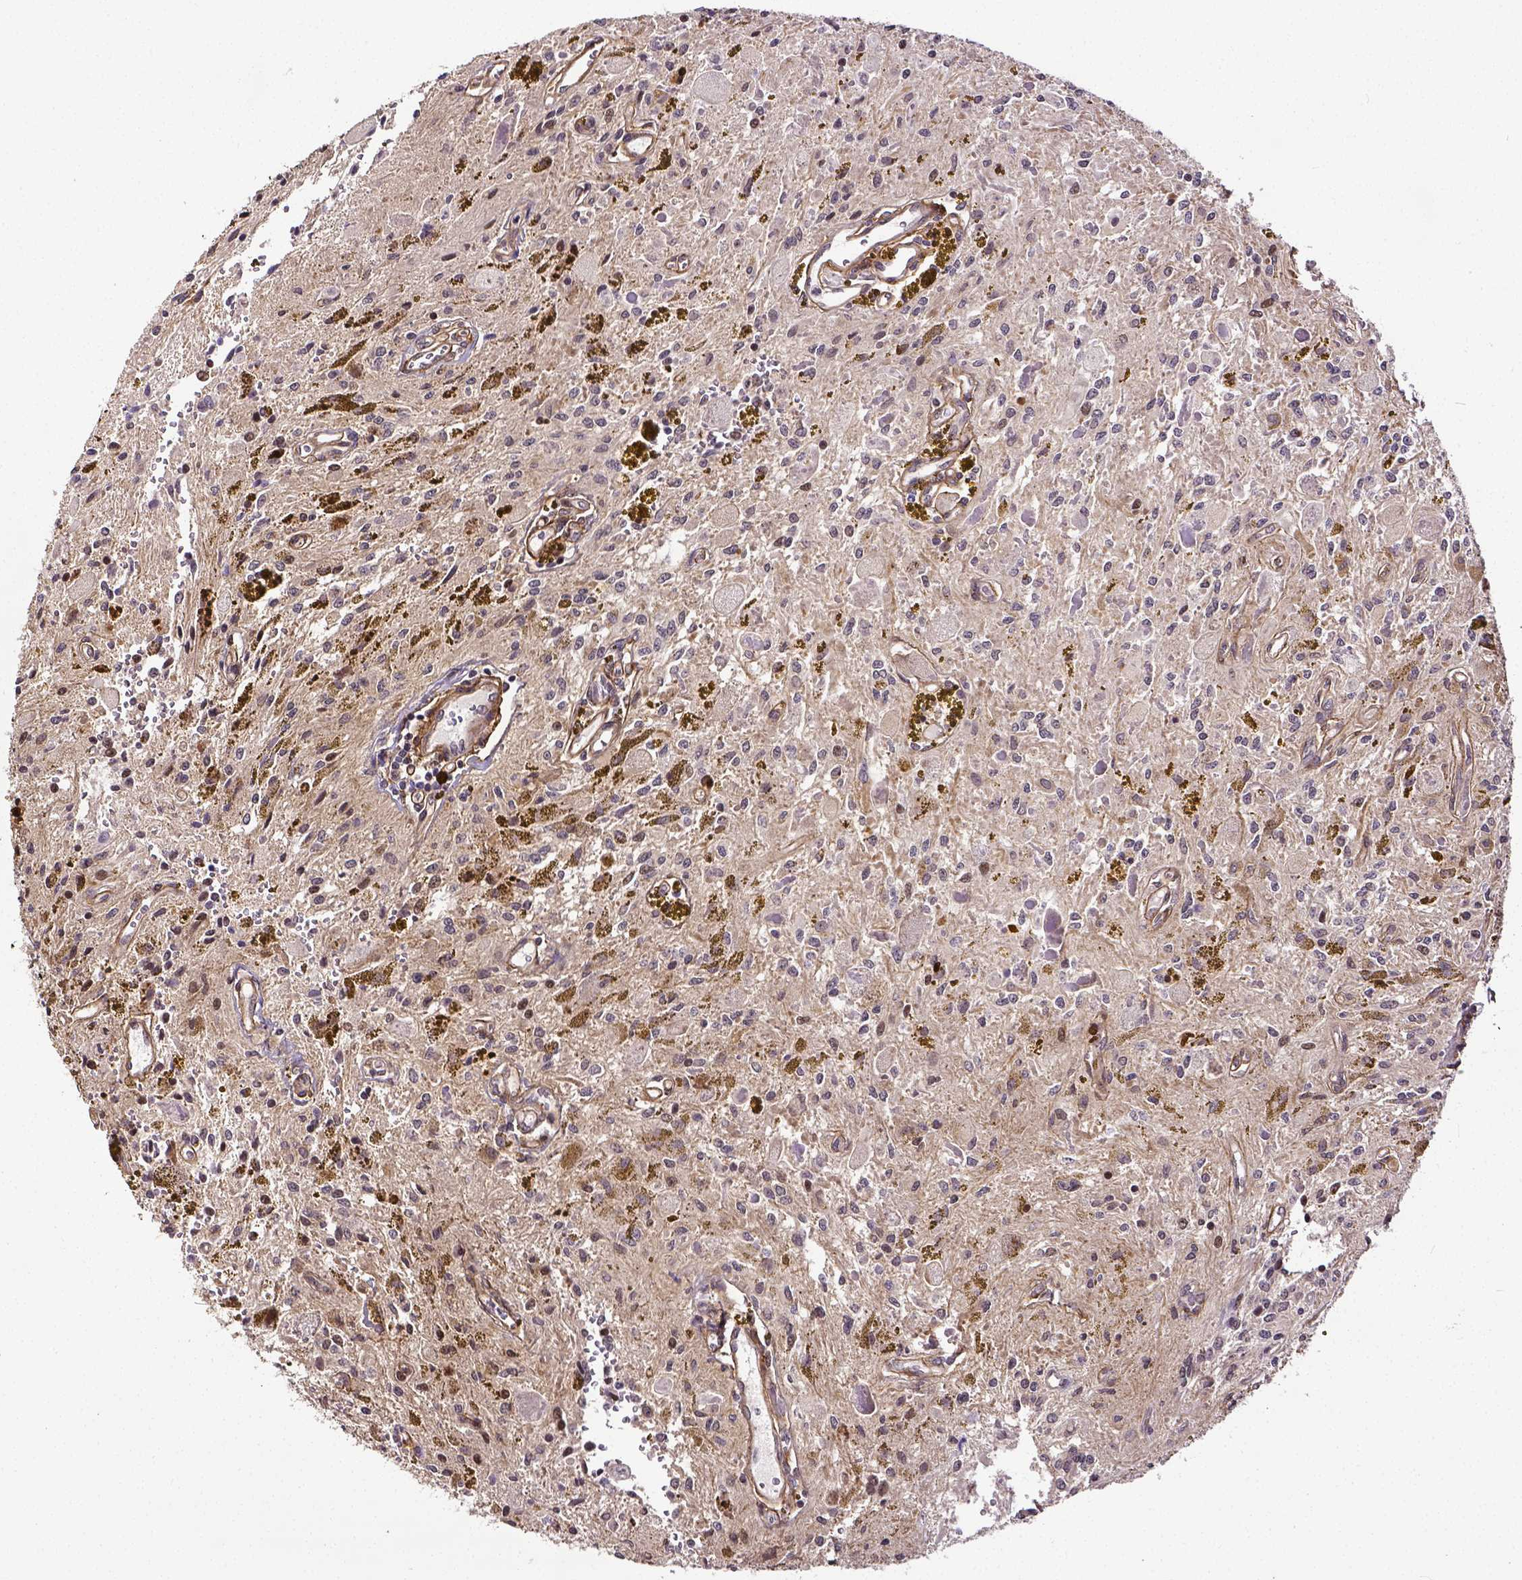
{"staining": {"intensity": "negative", "quantity": "none", "location": "none"}, "tissue": "glioma", "cell_type": "Tumor cells", "image_type": "cancer", "snomed": [{"axis": "morphology", "description": "Glioma, malignant, Low grade"}, {"axis": "topography", "description": "Cerebellum"}], "caption": "DAB (3,3'-diaminobenzidine) immunohistochemical staining of glioma exhibits no significant expression in tumor cells.", "gene": "DICER1", "patient": {"sex": "female", "age": 14}}